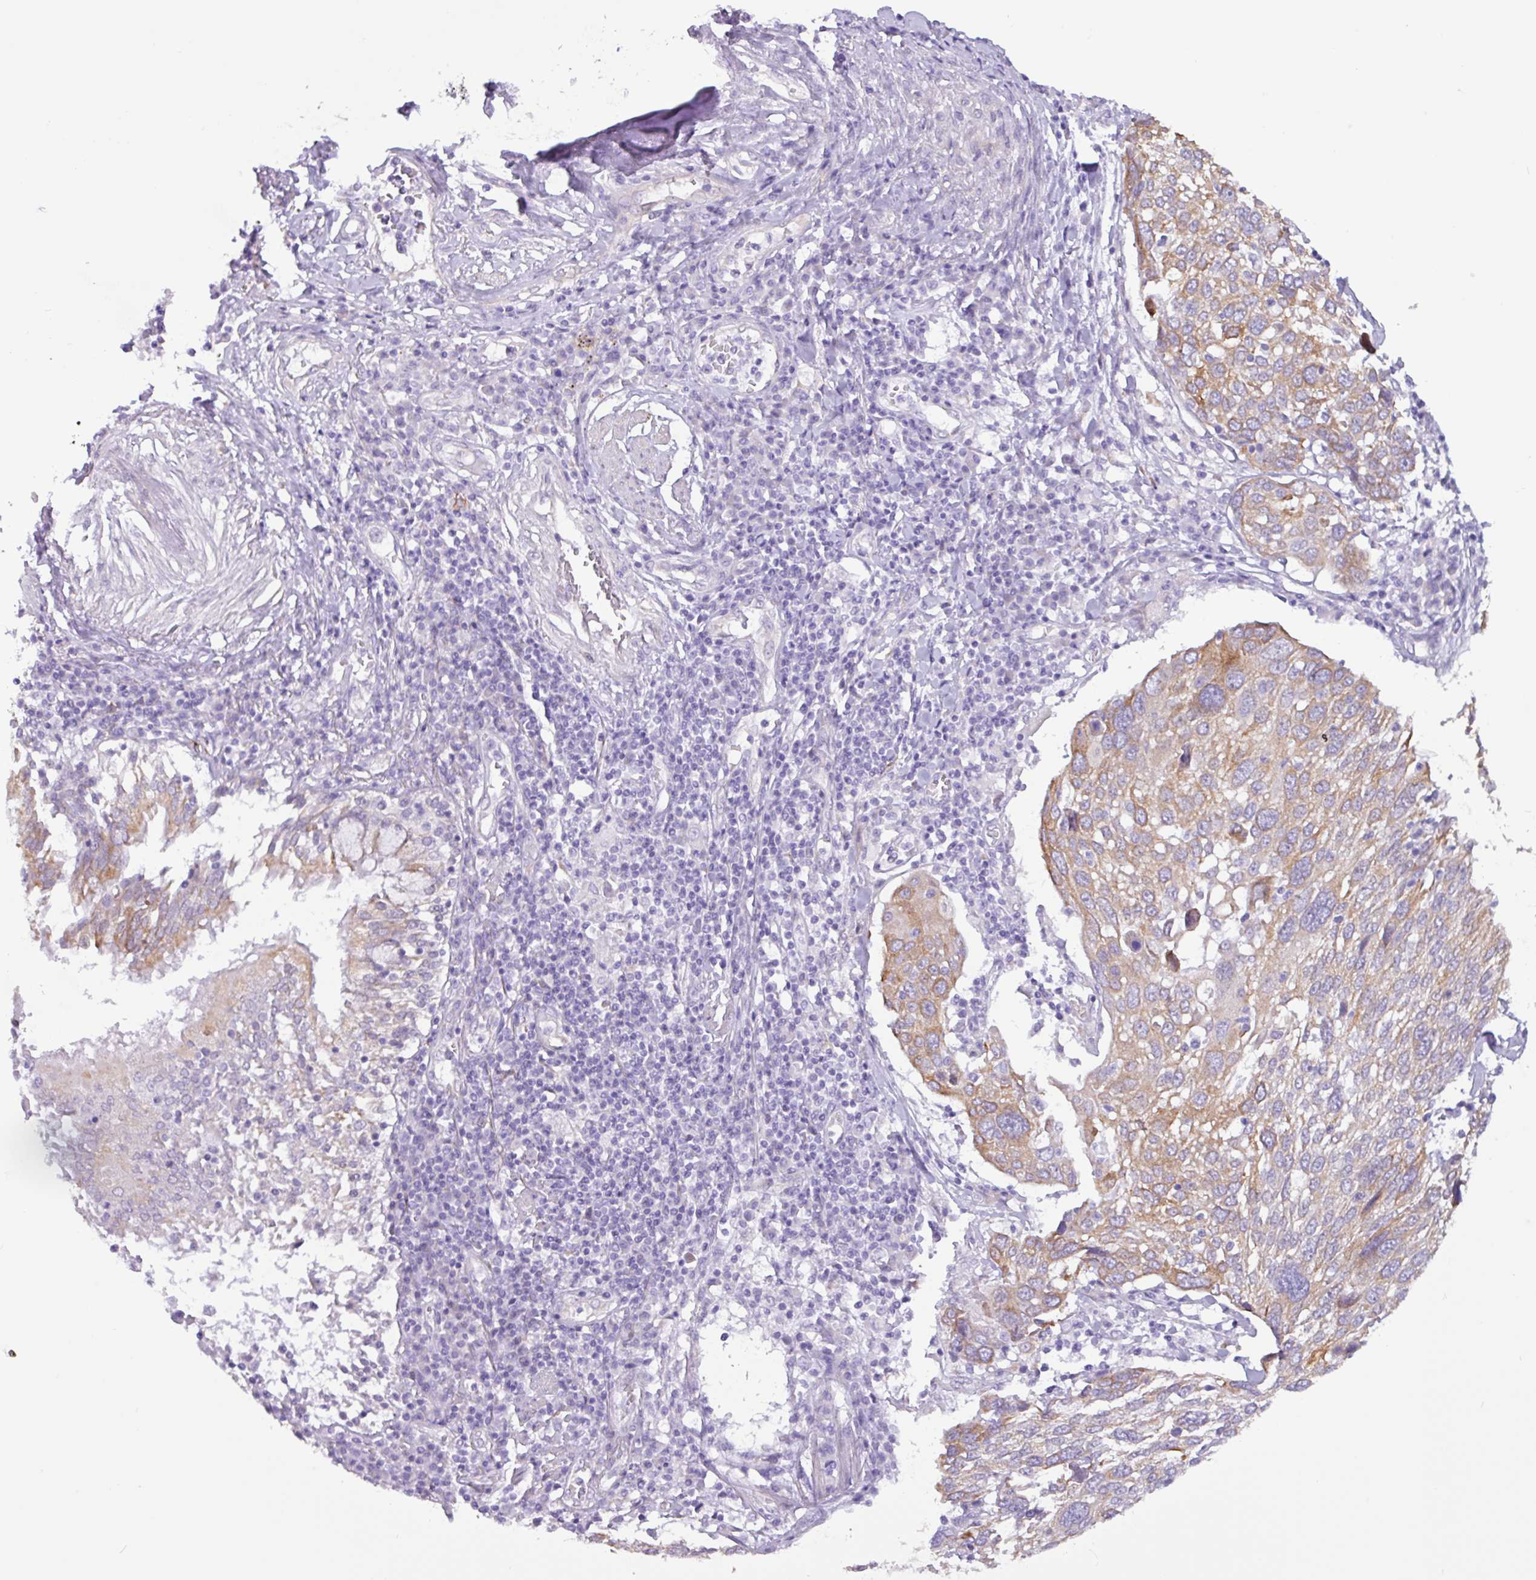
{"staining": {"intensity": "weak", "quantity": ">75%", "location": "cytoplasmic/membranous"}, "tissue": "lung cancer", "cell_type": "Tumor cells", "image_type": "cancer", "snomed": [{"axis": "morphology", "description": "Squamous cell carcinoma, NOS"}, {"axis": "topography", "description": "Lung"}], "caption": "A histopathology image of squamous cell carcinoma (lung) stained for a protein demonstrates weak cytoplasmic/membranous brown staining in tumor cells. The staining is performed using DAB (3,3'-diaminobenzidine) brown chromogen to label protein expression. The nuclei are counter-stained blue using hematoxylin.", "gene": "SLC38A1", "patient": {"sex": "male", "age": 65}}